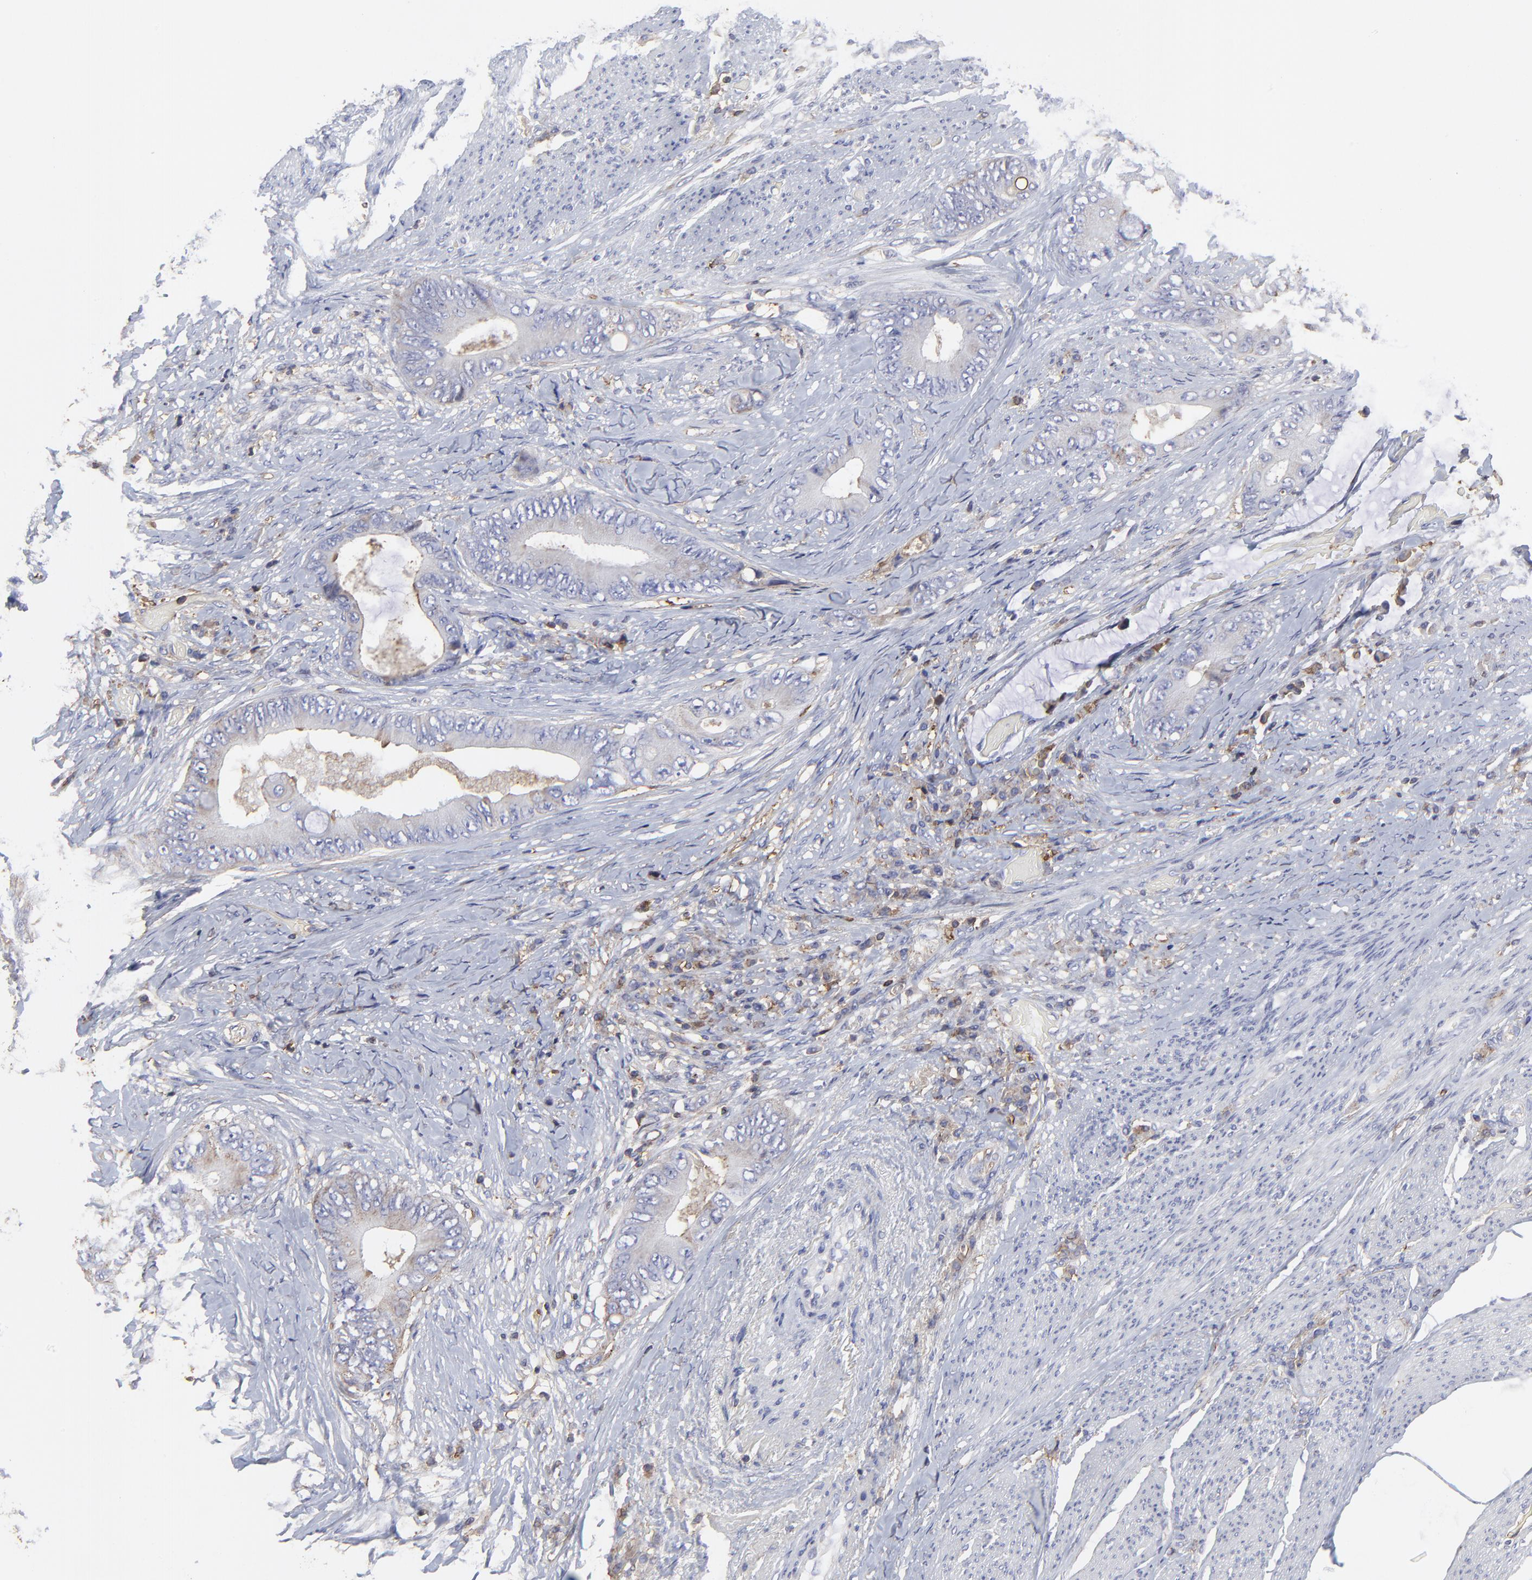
{"staining": {"intensity": "negative", "quantity": "none", "location": "none"}, "tissue": "colorectal cancer", "cell_type": "Tumor cells", "image_type": "cancer", "snomed": [{"axis": "morphology", "description": "Normal tissue, NOS"}, {"axis": "morphology", "description": "Adenocarcinoma, NOS"}, {"axis": "topography", "description": "Rectum"}, {"axis": "topography", "description": "Peripheral nerve tissue"}], "caption": "Immunohistochemistry (IHC) histopathology image of adenocarcinoma (colorectal) stained for a protein (brown), which reveals no staining in tumor cells.", "gene": "ANXA6", "patient": {"sex": "female", "age": 77}}